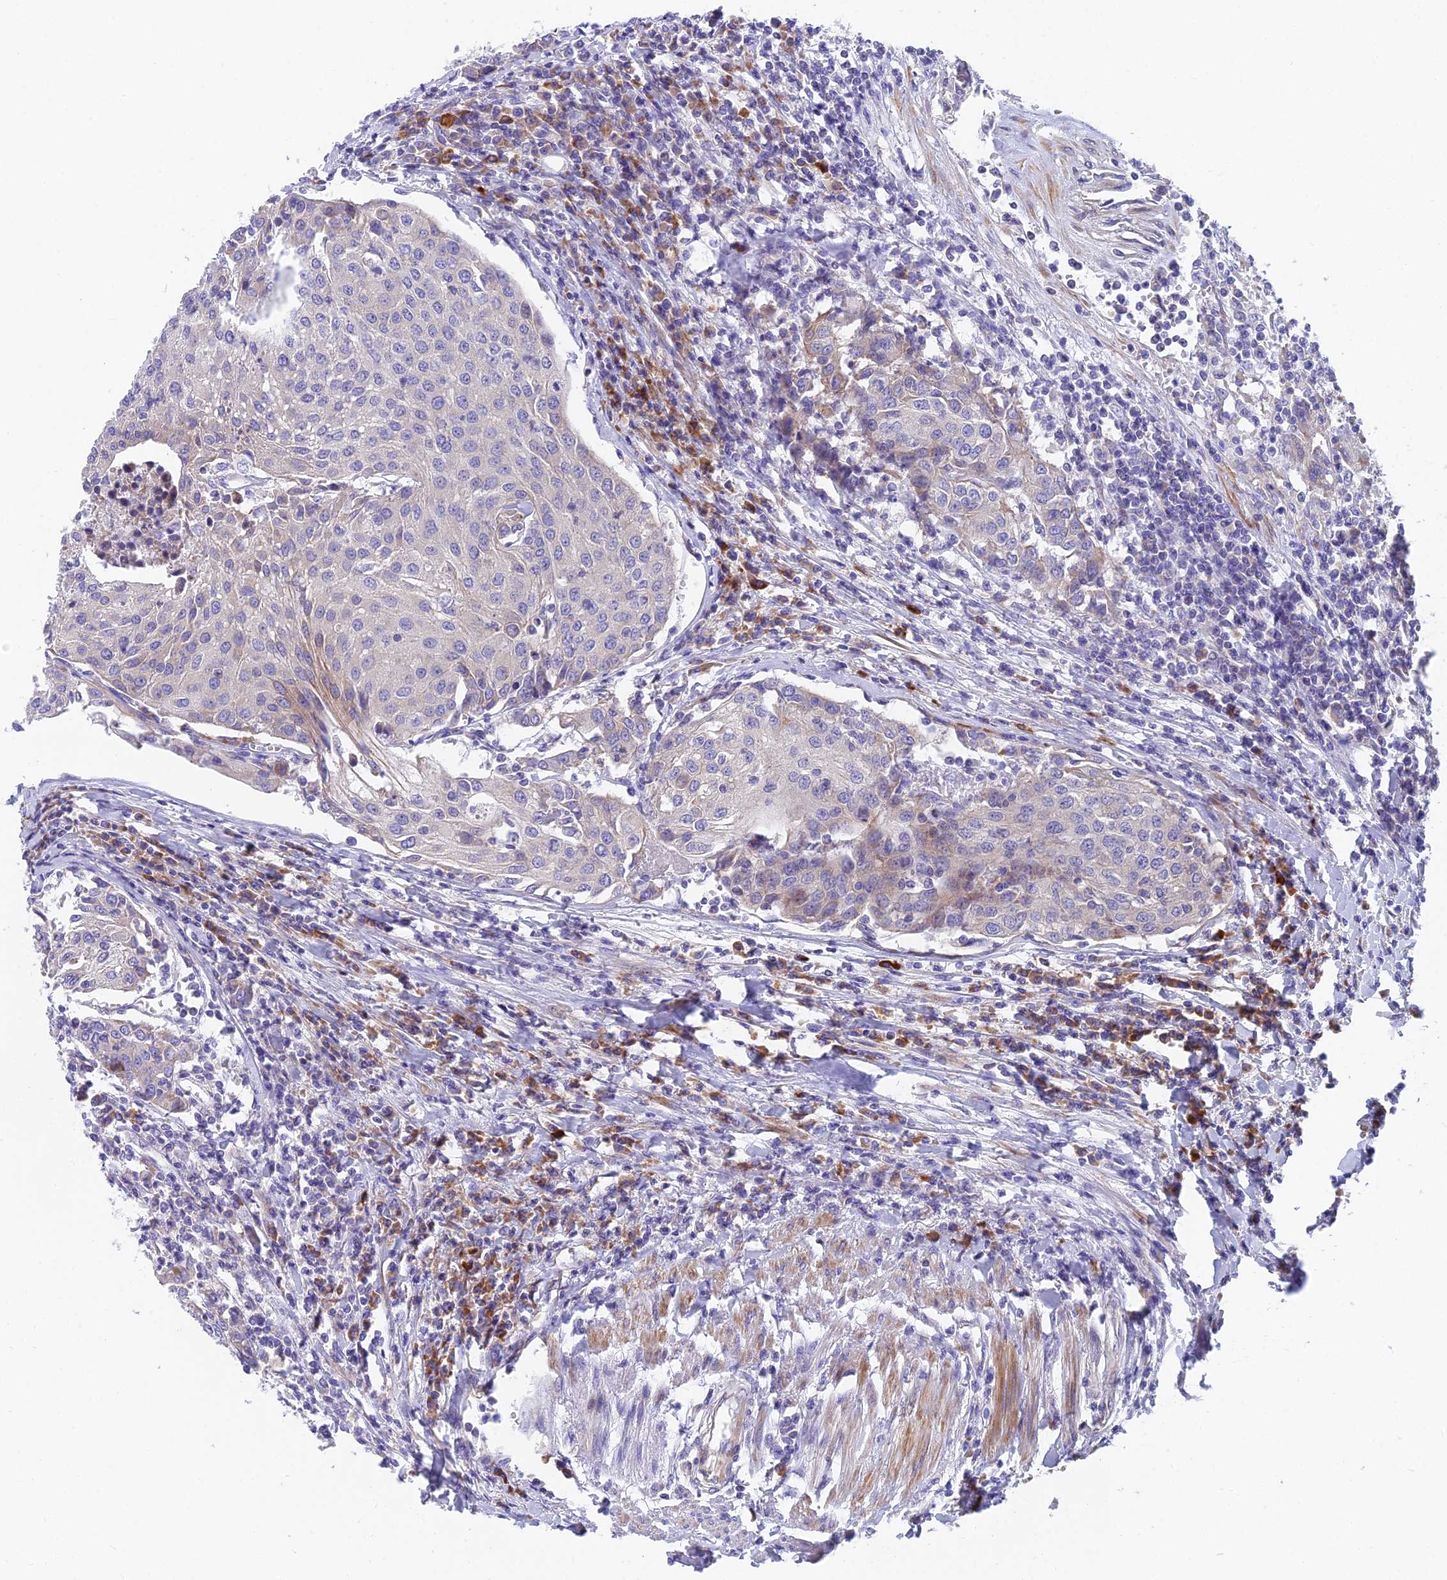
{"staining": {"intensity": "weak", "quantity": "<25%", "location": "cytoplasmic/membranous"}, "tissue": "urothelial cancer", "cell_type": "Tumor cells", "image_type": "cancer", "snomed": [{"axis": "morphology", "description": "Urothelial carcinoma, High grade"}, {"axis": "topography", "description": "Urinary bladder"}], "caption": "Human urothelial cancer stained for a protein using IHC shows no expression in tumor cells.", "gene": "MVB12A", "patient": {"sex": "female", "age": 85}}